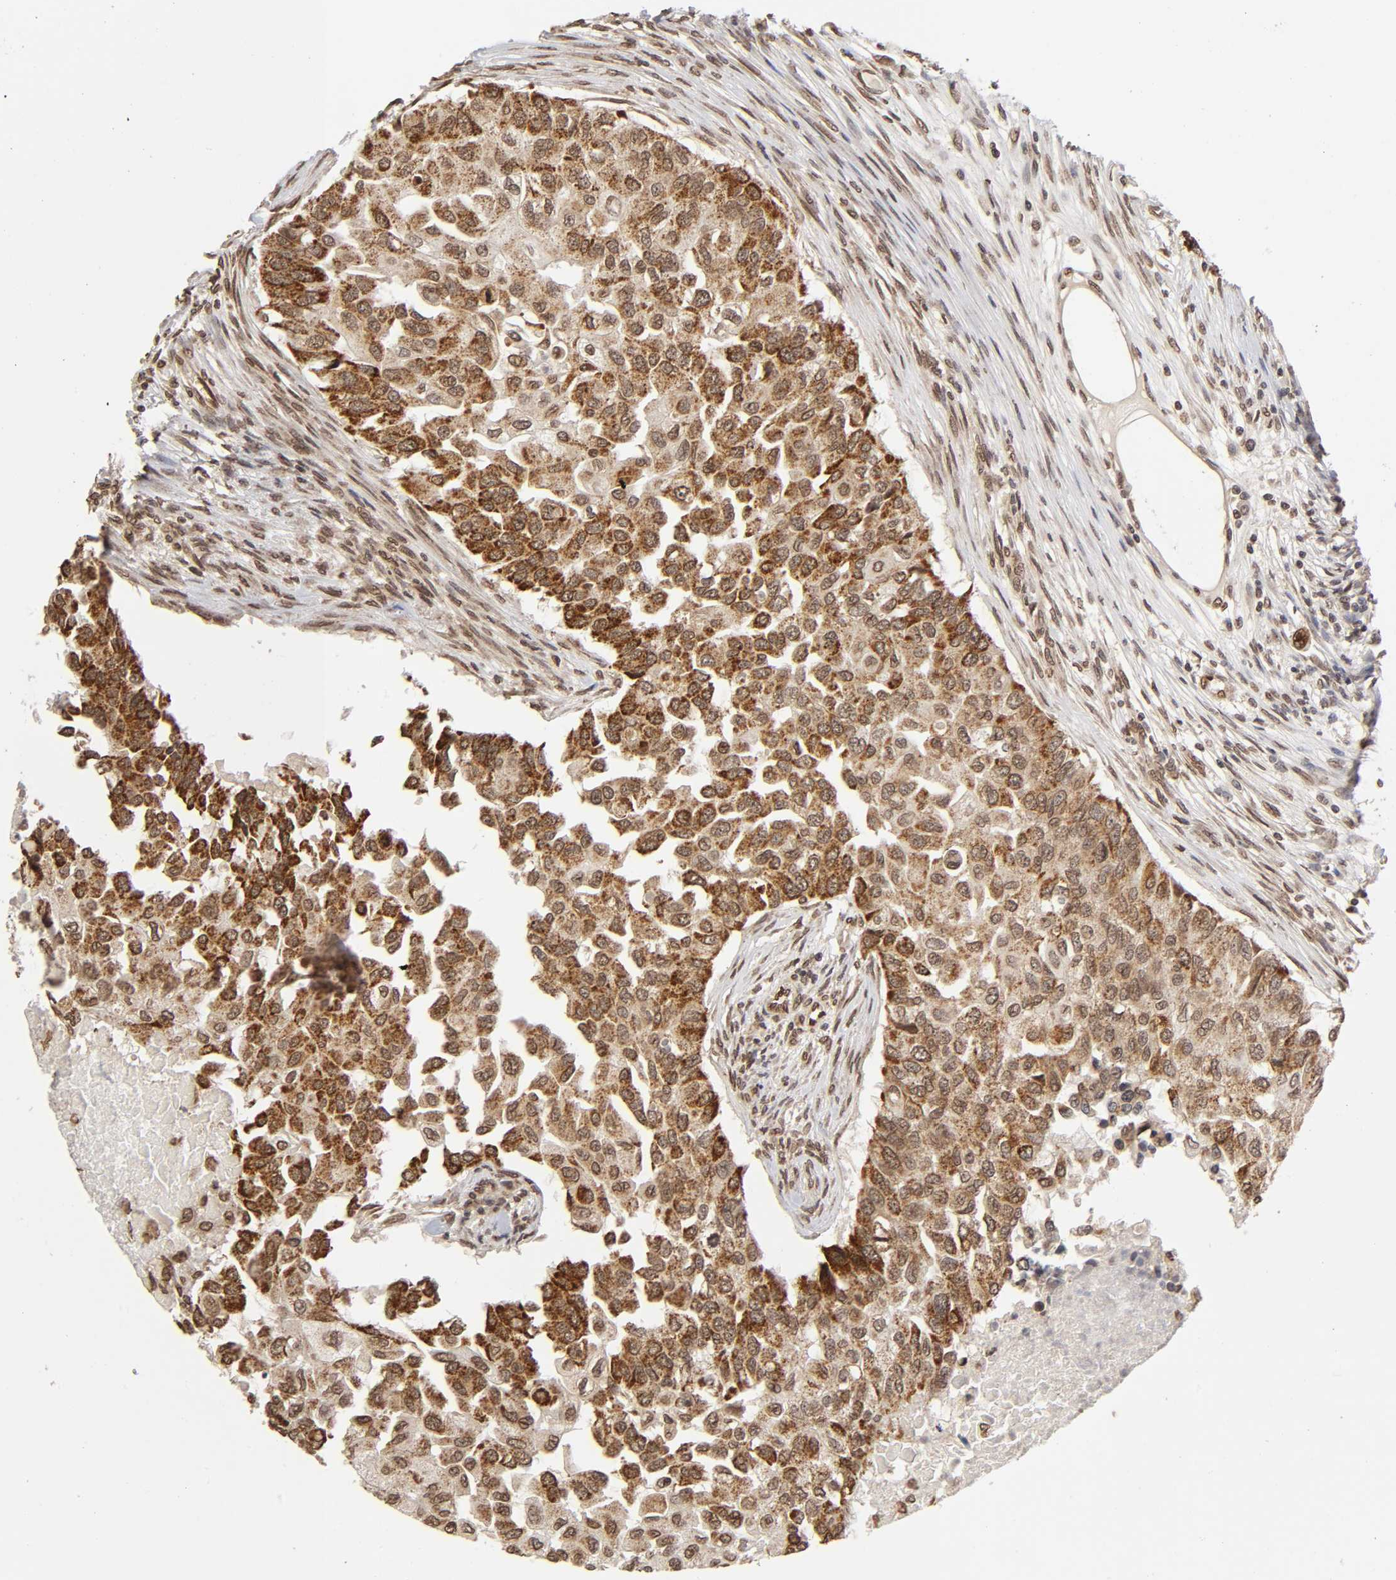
{"staining": {"intensity": "moderate", "quantity": ">75%", "location": "cytoplasmic/membranous,nuclear"}, "tissue": "breast cancer", "cell_type": "Tumor cells", "image_type": "cancer", "snomed": [{"axis": "morphology", "description": "Normal tissue, NOS"}, {"axis": "morphology", "description": "Duct carcinoma"}, {"axis": "topography", "description": "Breast"}], "caption": "Human breast intraductal carcinoma stained for a protein (brown) reveals moderate cytoplasmic/membranous and nuclear positive staining in about >75% of tumor cells.", "gene": "MLLT6", "patient": {"sex": "female", "age": 49}}